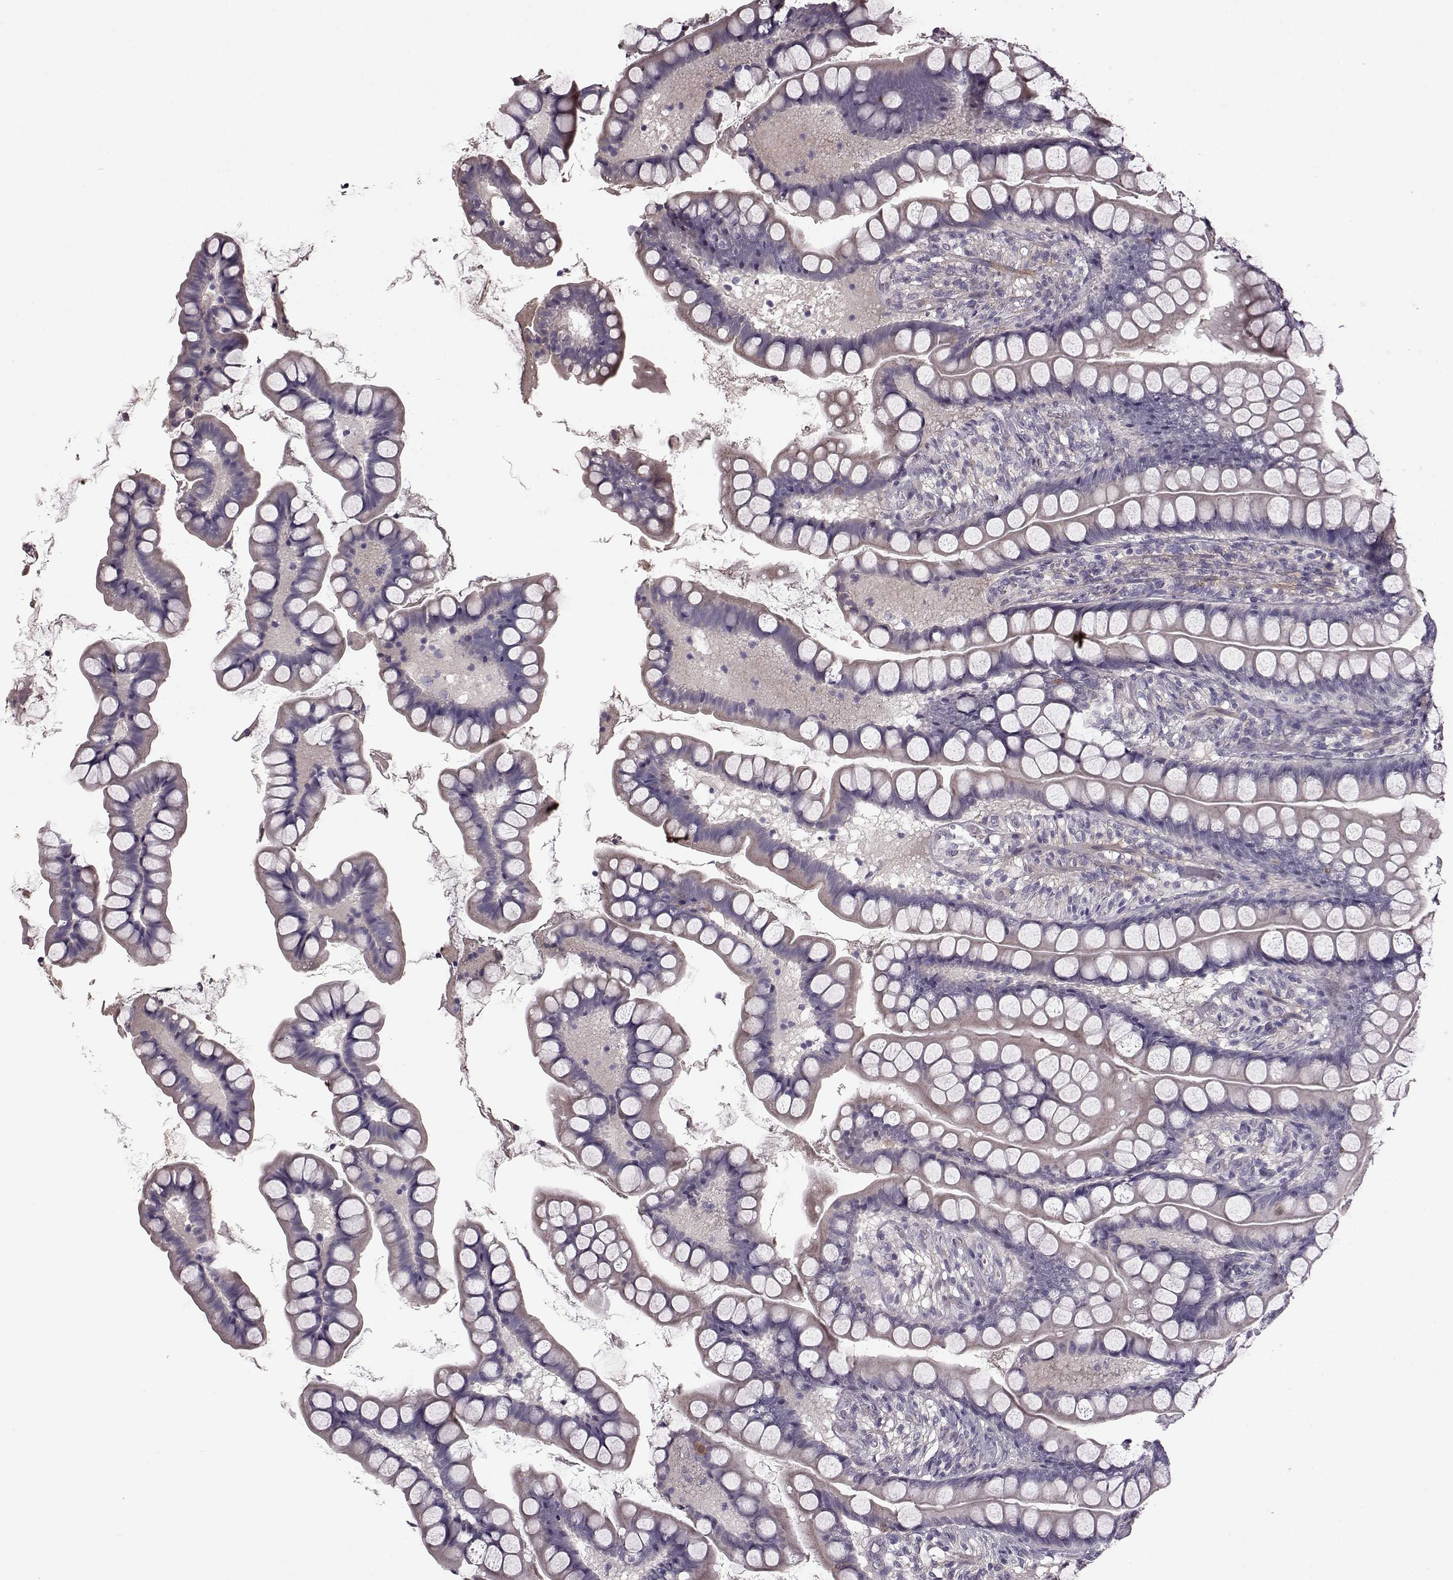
{"staining": {"intensity": "negative", "quantity": "none", "location": "none"}, "tissue": "small intestine", "cell_type": "Glandular cells", "image_type": "normal", "snomed": [{"axis": "morphology", "description": "Normal tissue, NOS"}, {"axis": "topography", "description": "Small intestine"}], "caption": "The image reveals no significant expression in glandular cells of small intestine.", "gene": "GRK1", "patient": {"sex": "male", "age": 70}}